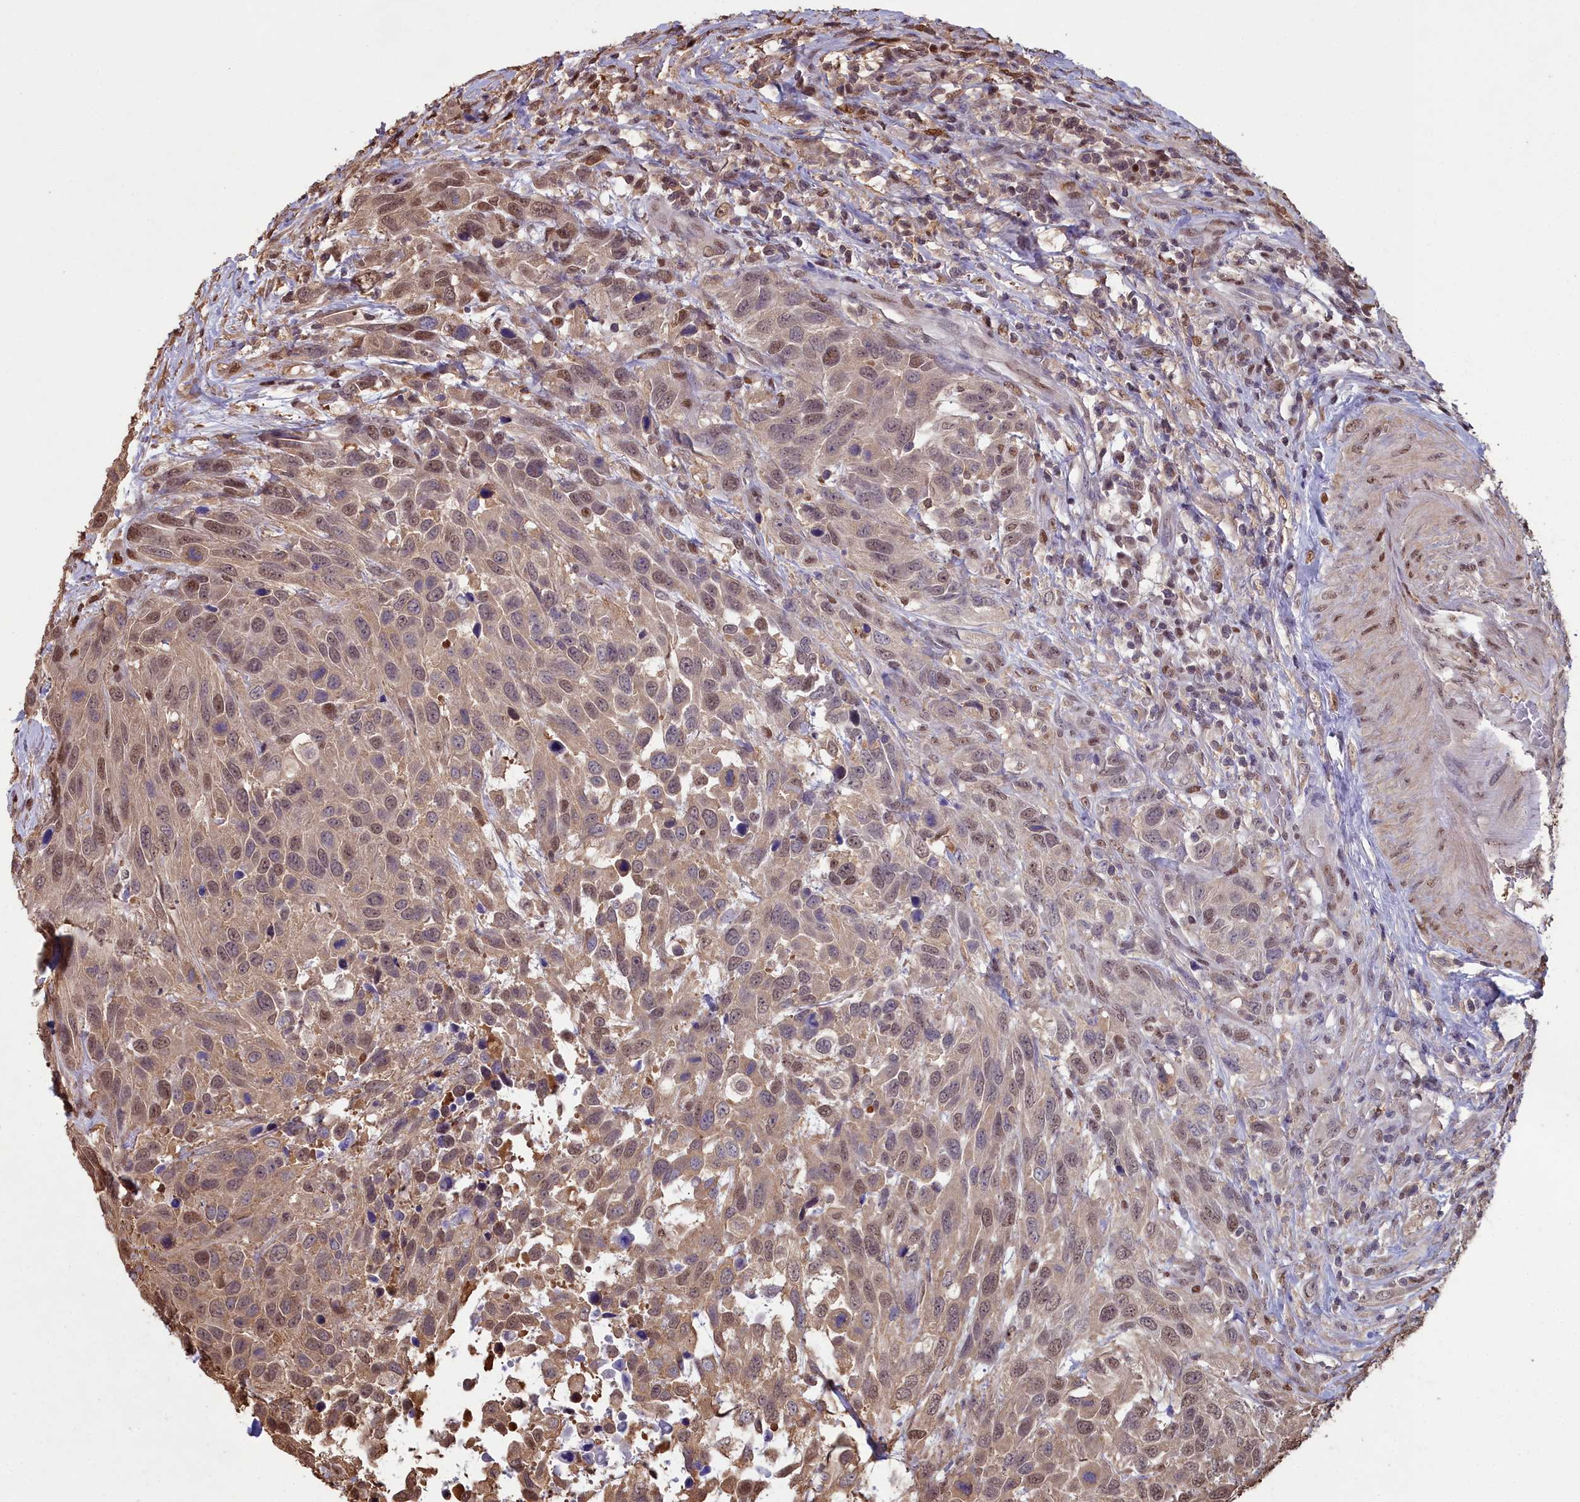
{"staining": {"intensity": "moderate", "quantity": ">75%", "location": "cytoplasmic/membranous,nuclear"}, "tissue": "urothelial cancer", "cell_type": "Tumor cells", "image_type": "cancer", "snomed": [{"axis": "morphology", "description": "Urothelial carcinoma, High grade"}, {"axis": "topography", "description": "Urinary bladder"}], "caption": "Approximately >75% of tumor cells in human high-grade urothelial carcinoma display moderate cytoplasmic/membranous and nuclear protein staining as visualized by brown immunohistochemical staining.", "gene": "GAPDH", "patient": {"sex": "female", "age": 70}}